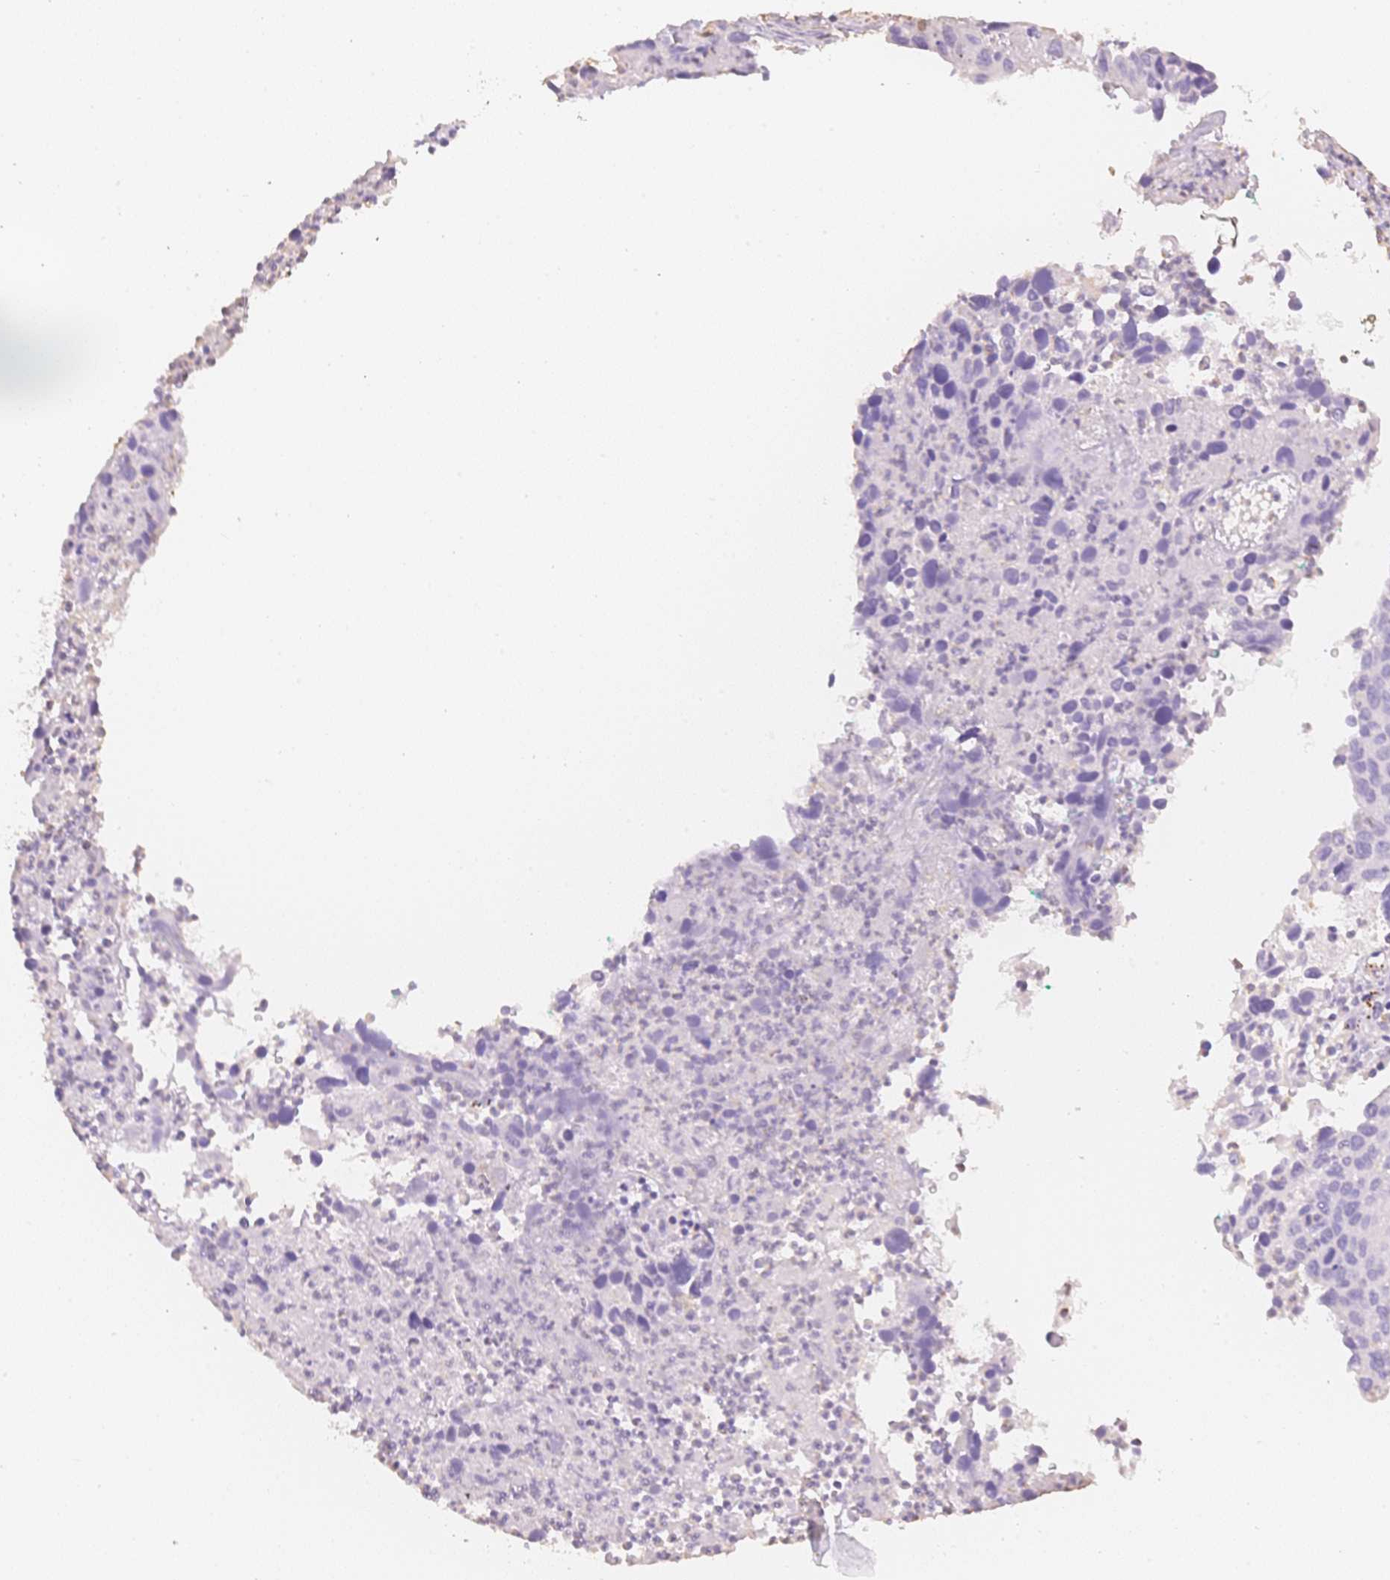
{"staining": {"intensity": "negative", "quantity": "none", "location": "none"}, "tissue": "cervical cancer", "cell_type": "Tumor cells", "image_type": "cancer", "snomed": [{"axis": "morphology", "description": "Squamous cell carcinoma, NOS"}, {"axis": "topography", "description": "Cervix"}], "caption": "A high-resolution histopathology image shows immunohistochemistry staining of cervical cancer, which exhibits no significant staining in tumor cells.", "gene": "MBOAT7", "patient": {"sex": "female", "age": 55}}